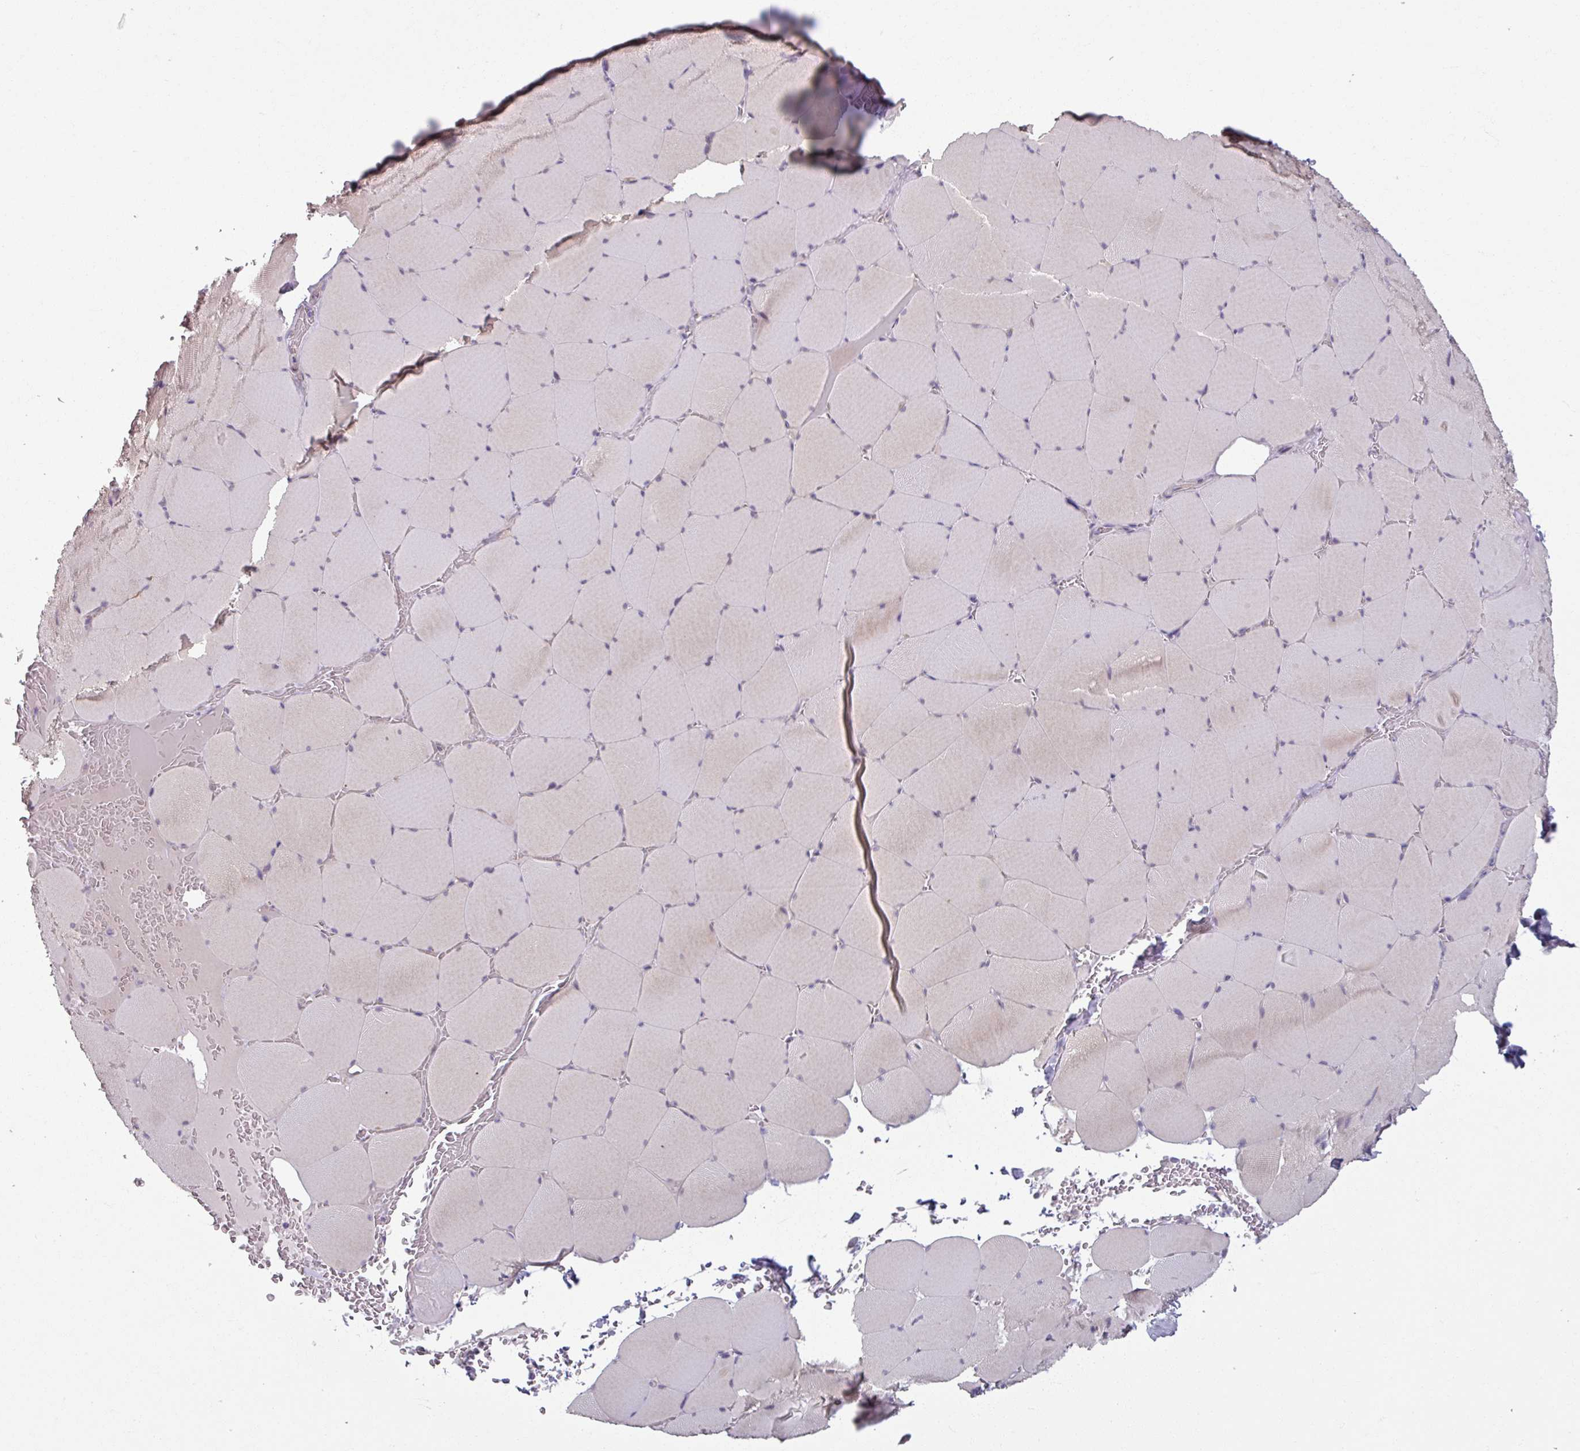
{"staining": {"intensity": "weak", "quantity": "25%-75%", "location": "cytoplasmic/membranous"}, "tissue": "skeletal muscle", "cell_type": "Myocytes", "image_type": "normal", "snomed": [{"axis": "morphology", "description": "Normal tissue, NOS"}, {"axis": "topography", "description": "Skeletal muscle"}, {"axis": "topography", "description": "Head-Neck"}], "caption": "Myocytes demonstrate low levels of weak cytoplasmic/membranous positivity in about 25%-75% of cells in benign skeletal muscle. (DAB (3,3'-diaminobenzidine) IHC with brightfield microscopy, high magnification).", "gene": "OGFOD3", "patient": {"sex": "male", "age": 66}}